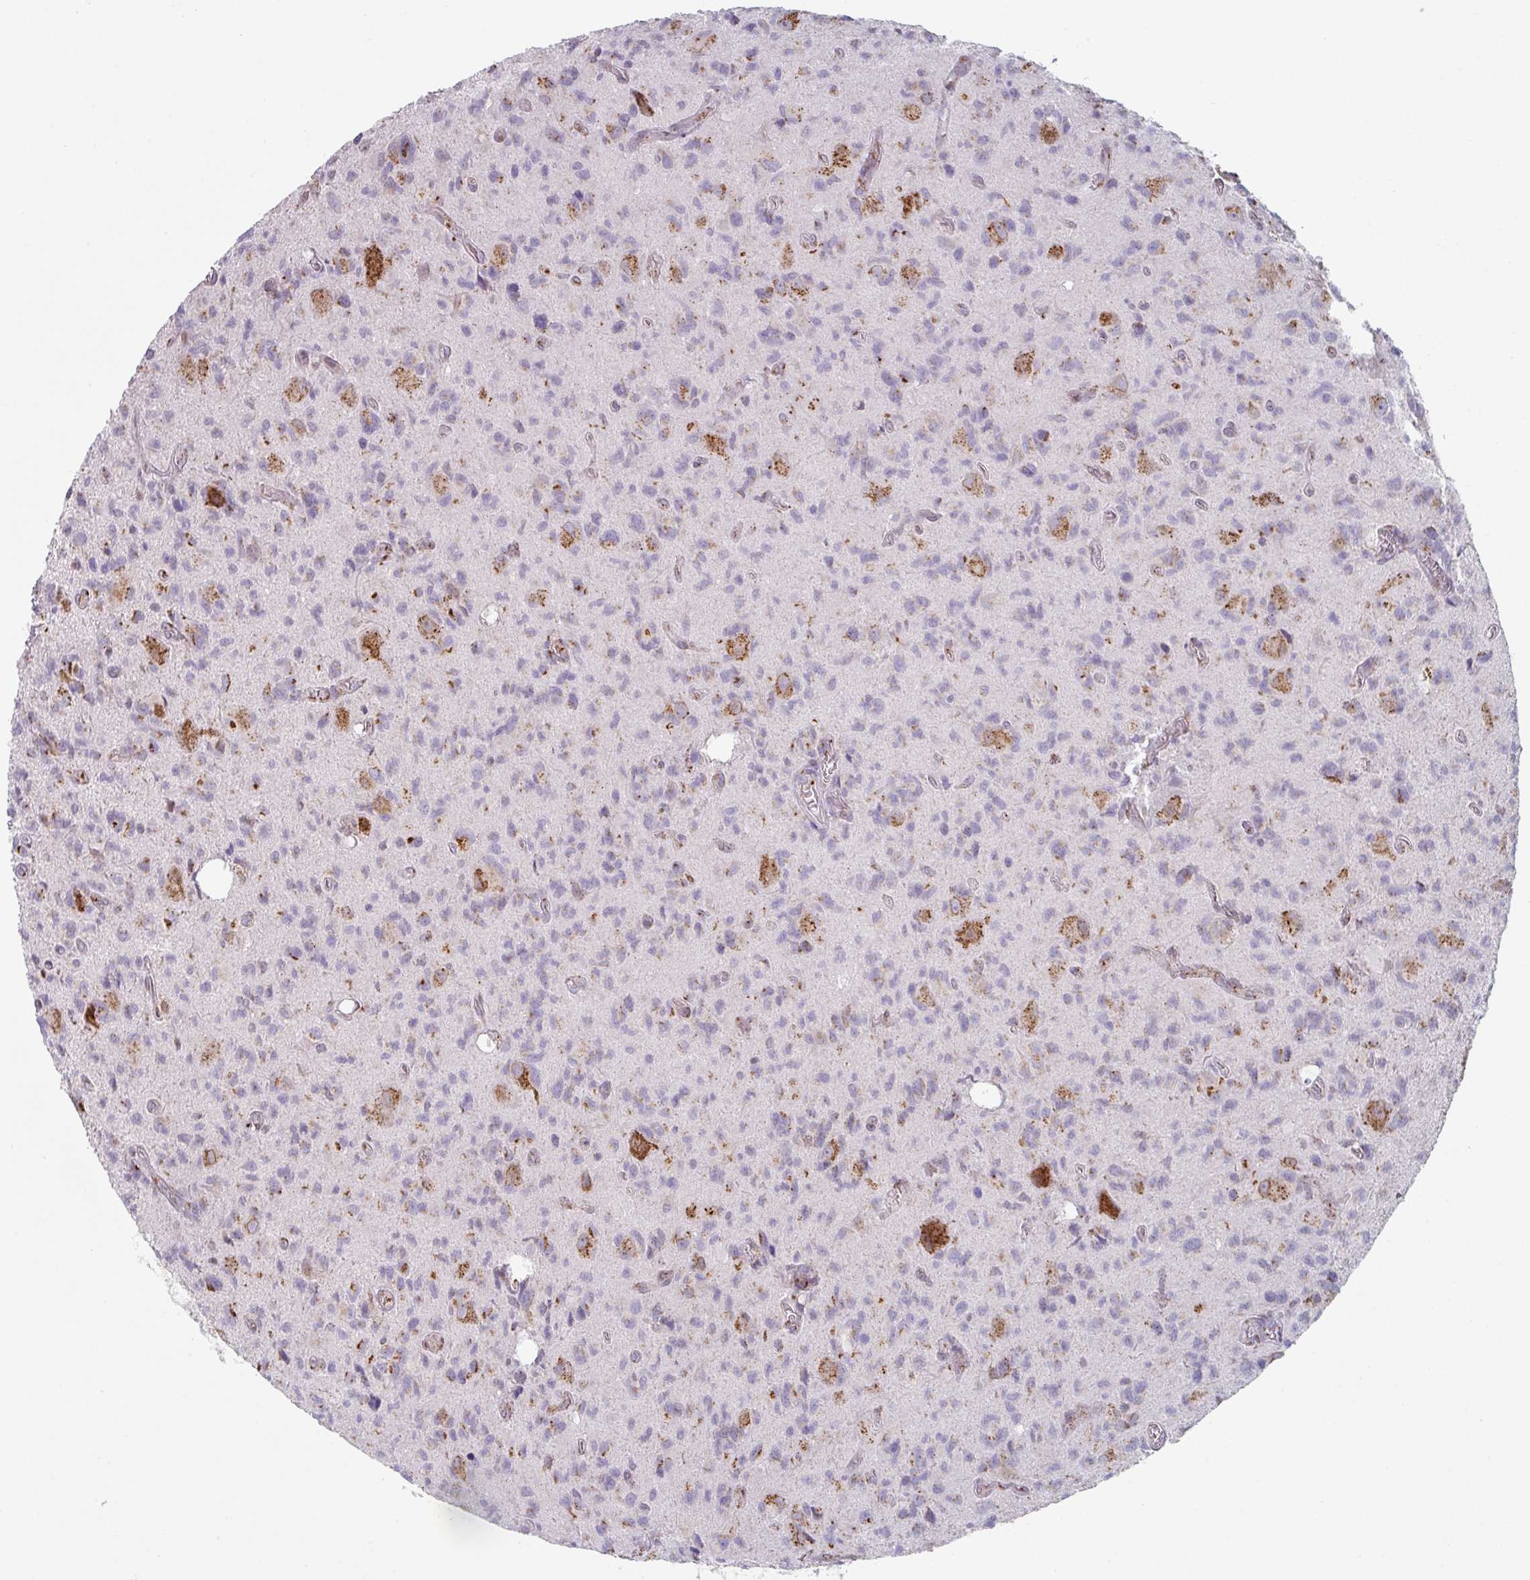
{"staining": {"intensity": "negative", "quantity": "none", "location": "none"}, "tissue": "glioma", "cell_type": "Tumor cells", "image_type": "cancer", "snomed": [{"axis": "morphology", "description": "Glioma, malignant, High grade"}, {"axis": "topography", "description": "Brain"}], "caption": "Tumor cells show no significant protein expression in high-grade glioma (malignant).", "gene": "CCDC85B", "patient": {"sex": "male", "age": 76}}